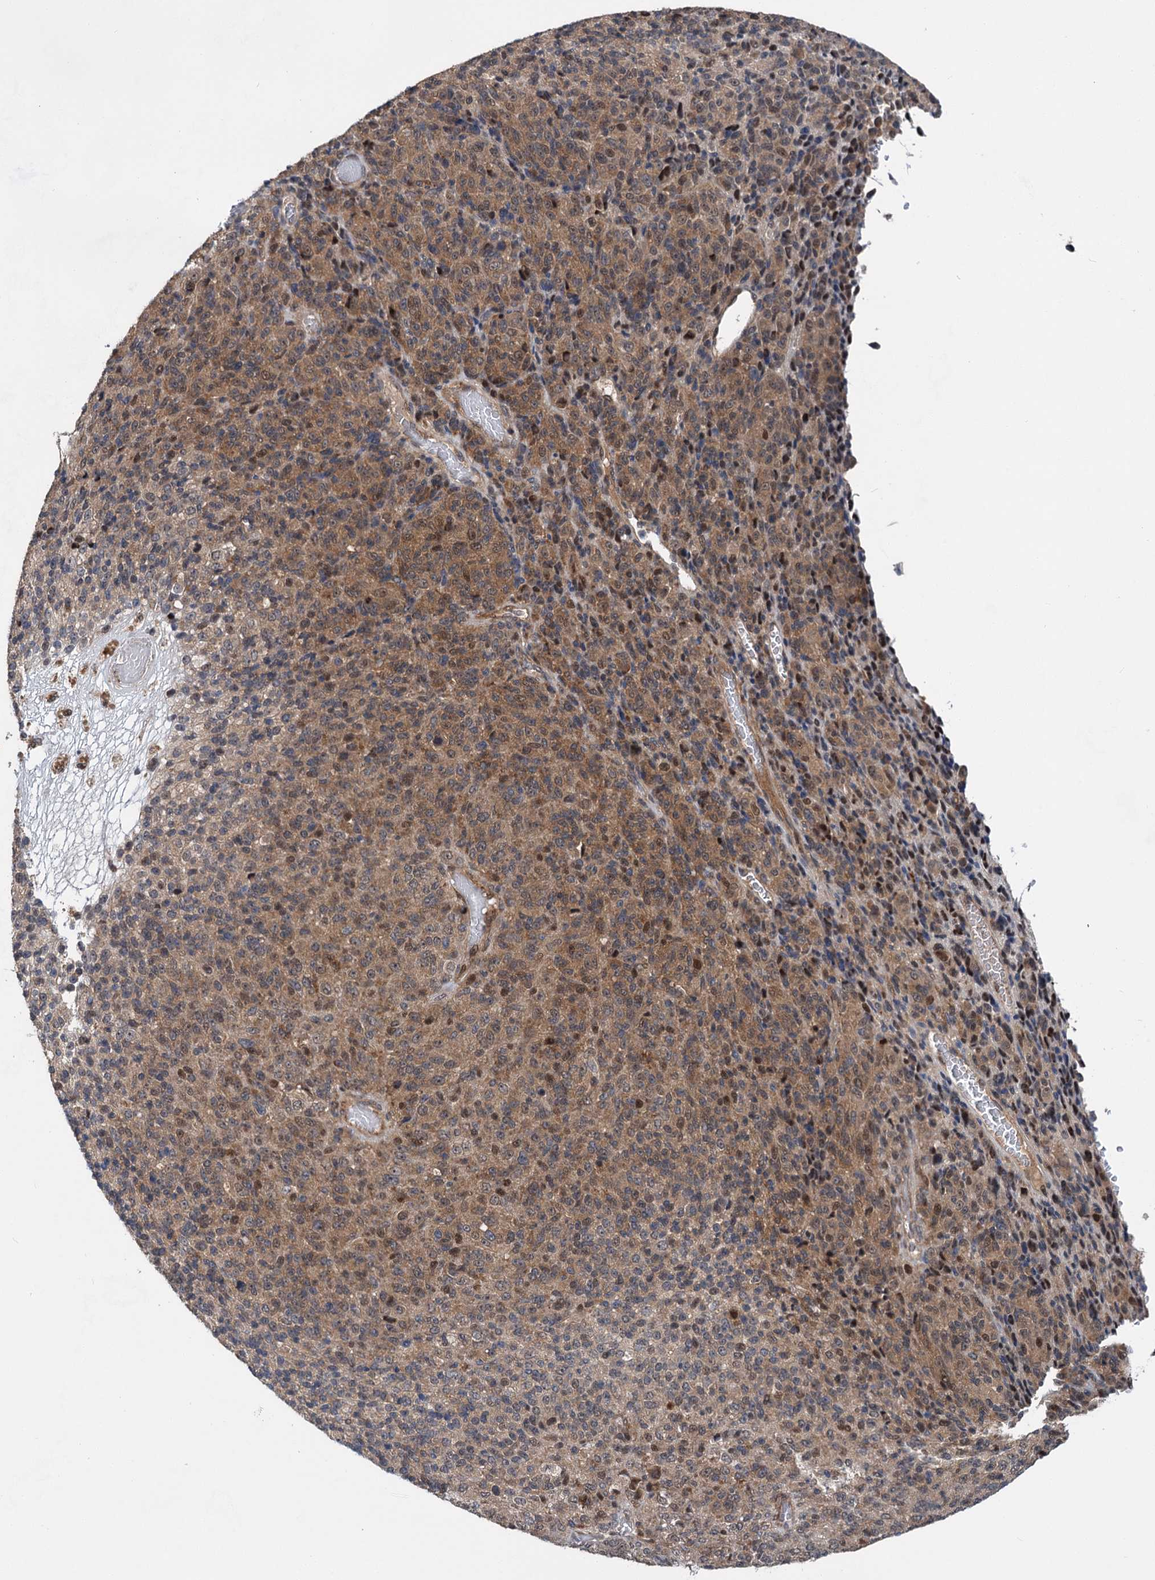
{"staining": {"intensity": "moderate", "quantity": "25%-75%", "location": "cytoplasmic/membranous"}, "tissue": "melanoma", "cell_type": "Tumor cells", "image_type": "cancer", "snomed": [{"axis": "morphology", "description": "Malignant melanoma, Metastatic site"}, {"axis": "topography", "description": "Brain"}], "caption": "IHC of malignant melanoma (metastatic site) demonstrates medium levels of moderate cytoplasmic/membranous expression in approximately 25%-75% of tumor cells. The staining was performed using DAB (3,3'-diaminobenzidine), with brown indicating positive protein expression. Nuclei are stained blue with hematoxylin.", "gene": "GPBP1", "patient": {"sex": "female", "age": 56}}